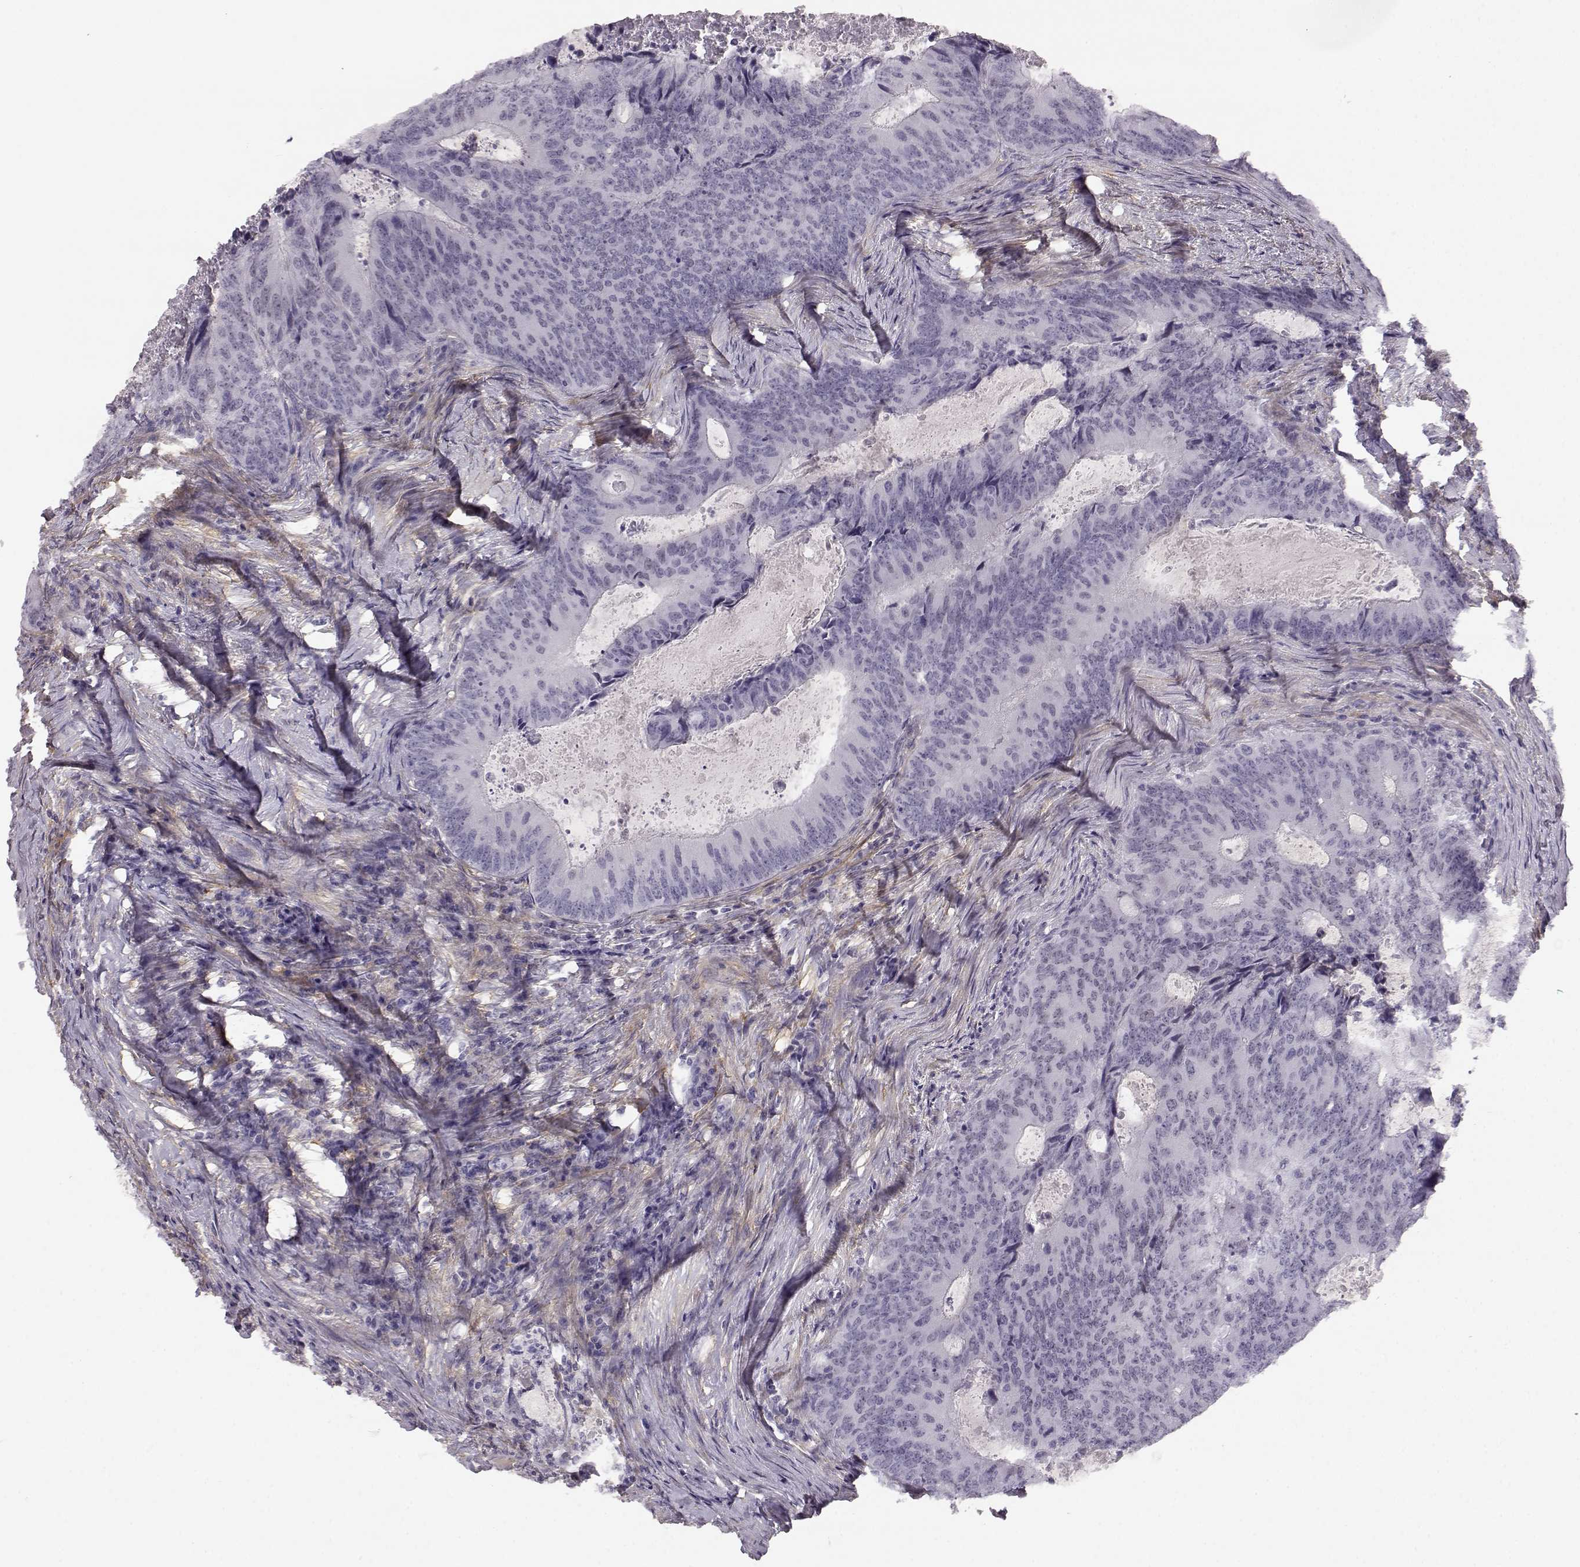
{"staining": {"intensity": "negative", "quantity": "none", "location": "none"}, "tissue": "colorectal cancer", "cell_type": "Tumor cells", "image_type": "cancer", "snomed": [{"axis": "morphology", "description": "Adenocarcinoma, NOS"}, {"axis": "topography", "description": "Colon"}], "caption": "Immunohistochemistry photomicrograph of colorectal cancer (adenocarcinoma) stained for a protein (brown), which demonstrates no staining in tumor cells. Nuclei are stained in blue.", "gene": "TRIM69", "patient": {"sex": "male", "age": 67}}